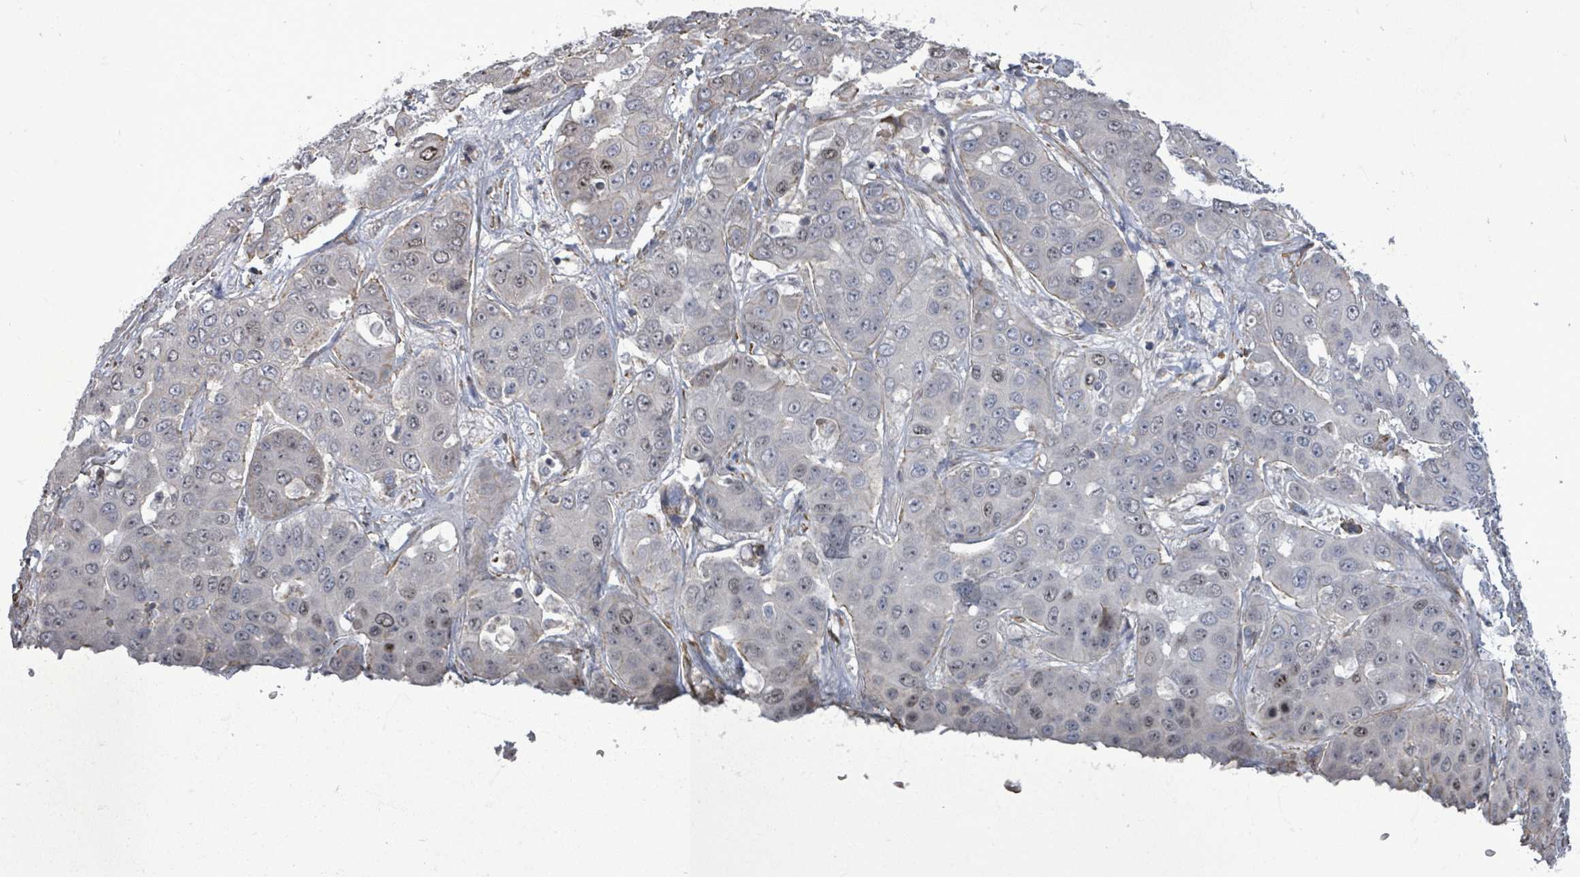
{"staining": {"intensity": "weak", "quantity": "<25%", "location": "nuclear"}, "tissue": "liver cancer", "cell_type": "Tumor cells", "image_type": "cancer", "snomed": [{"axis": "morphology", "description": "Cholangiocarcinoma"}, {"axis": "topography", "description": "Liver"}], "caption": "Tumor cells show no significant staining in liver cholangiocarcinoma.", "gene": "PAPSS1", "patient": {"sex": "female", "age": 52}}